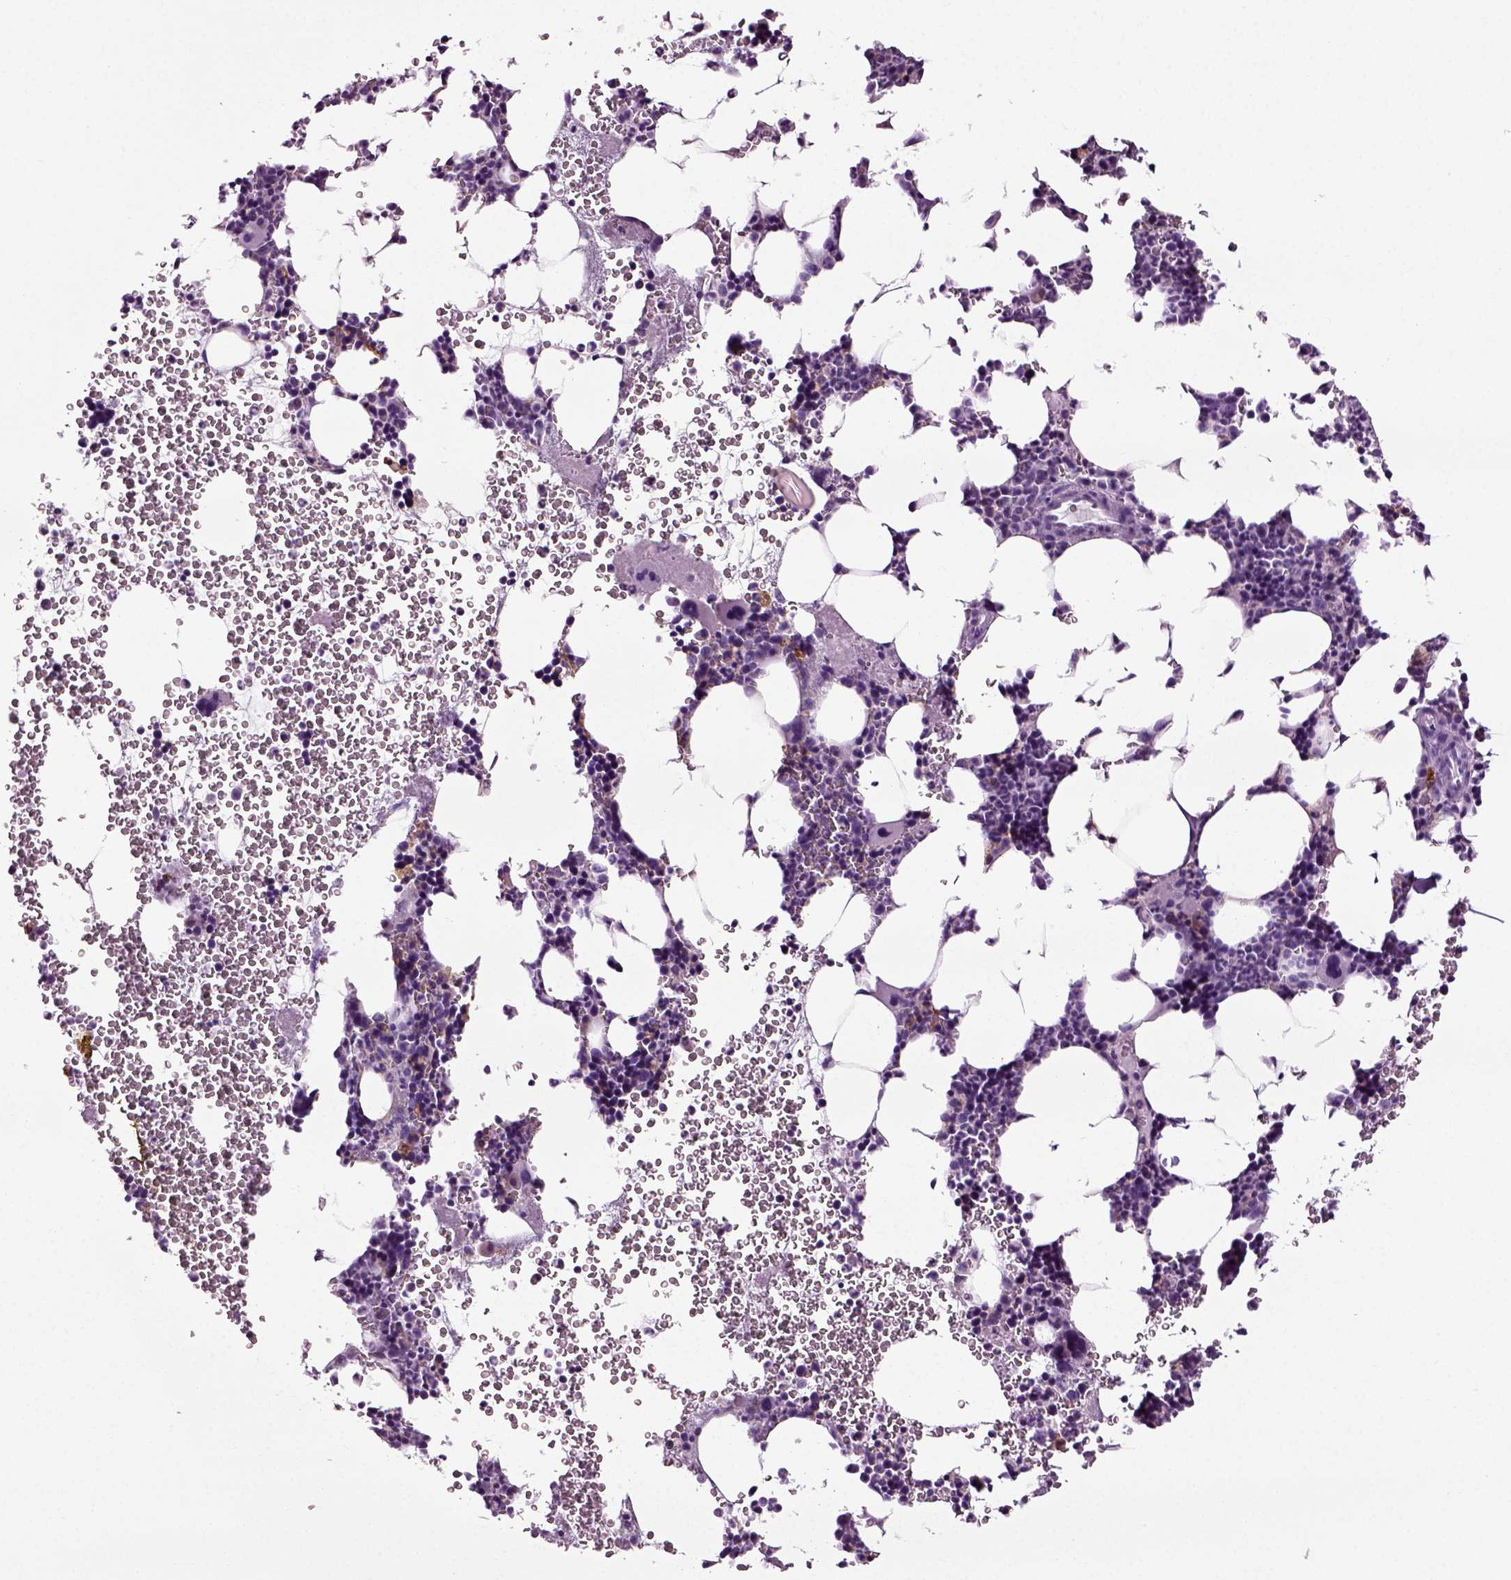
{"staining": {"intensity": "negative", "quantity": "none", "location": "none"}, "tissue": "bone marrow", "cell_type": "Hematopoietic cells", "image_type": "normal", "snomed": [{"axis": "morphology", "description": "Normal tissue, NOS"}, {"axis": "topography", "description": "Bone marrow"}], "caption": "Human bone marrow stained for a protein using IHC exhibits no positivity in hematopoietic cells.", "gene": "DNAH10", "patient": {"sex": "male", "age": 44}}